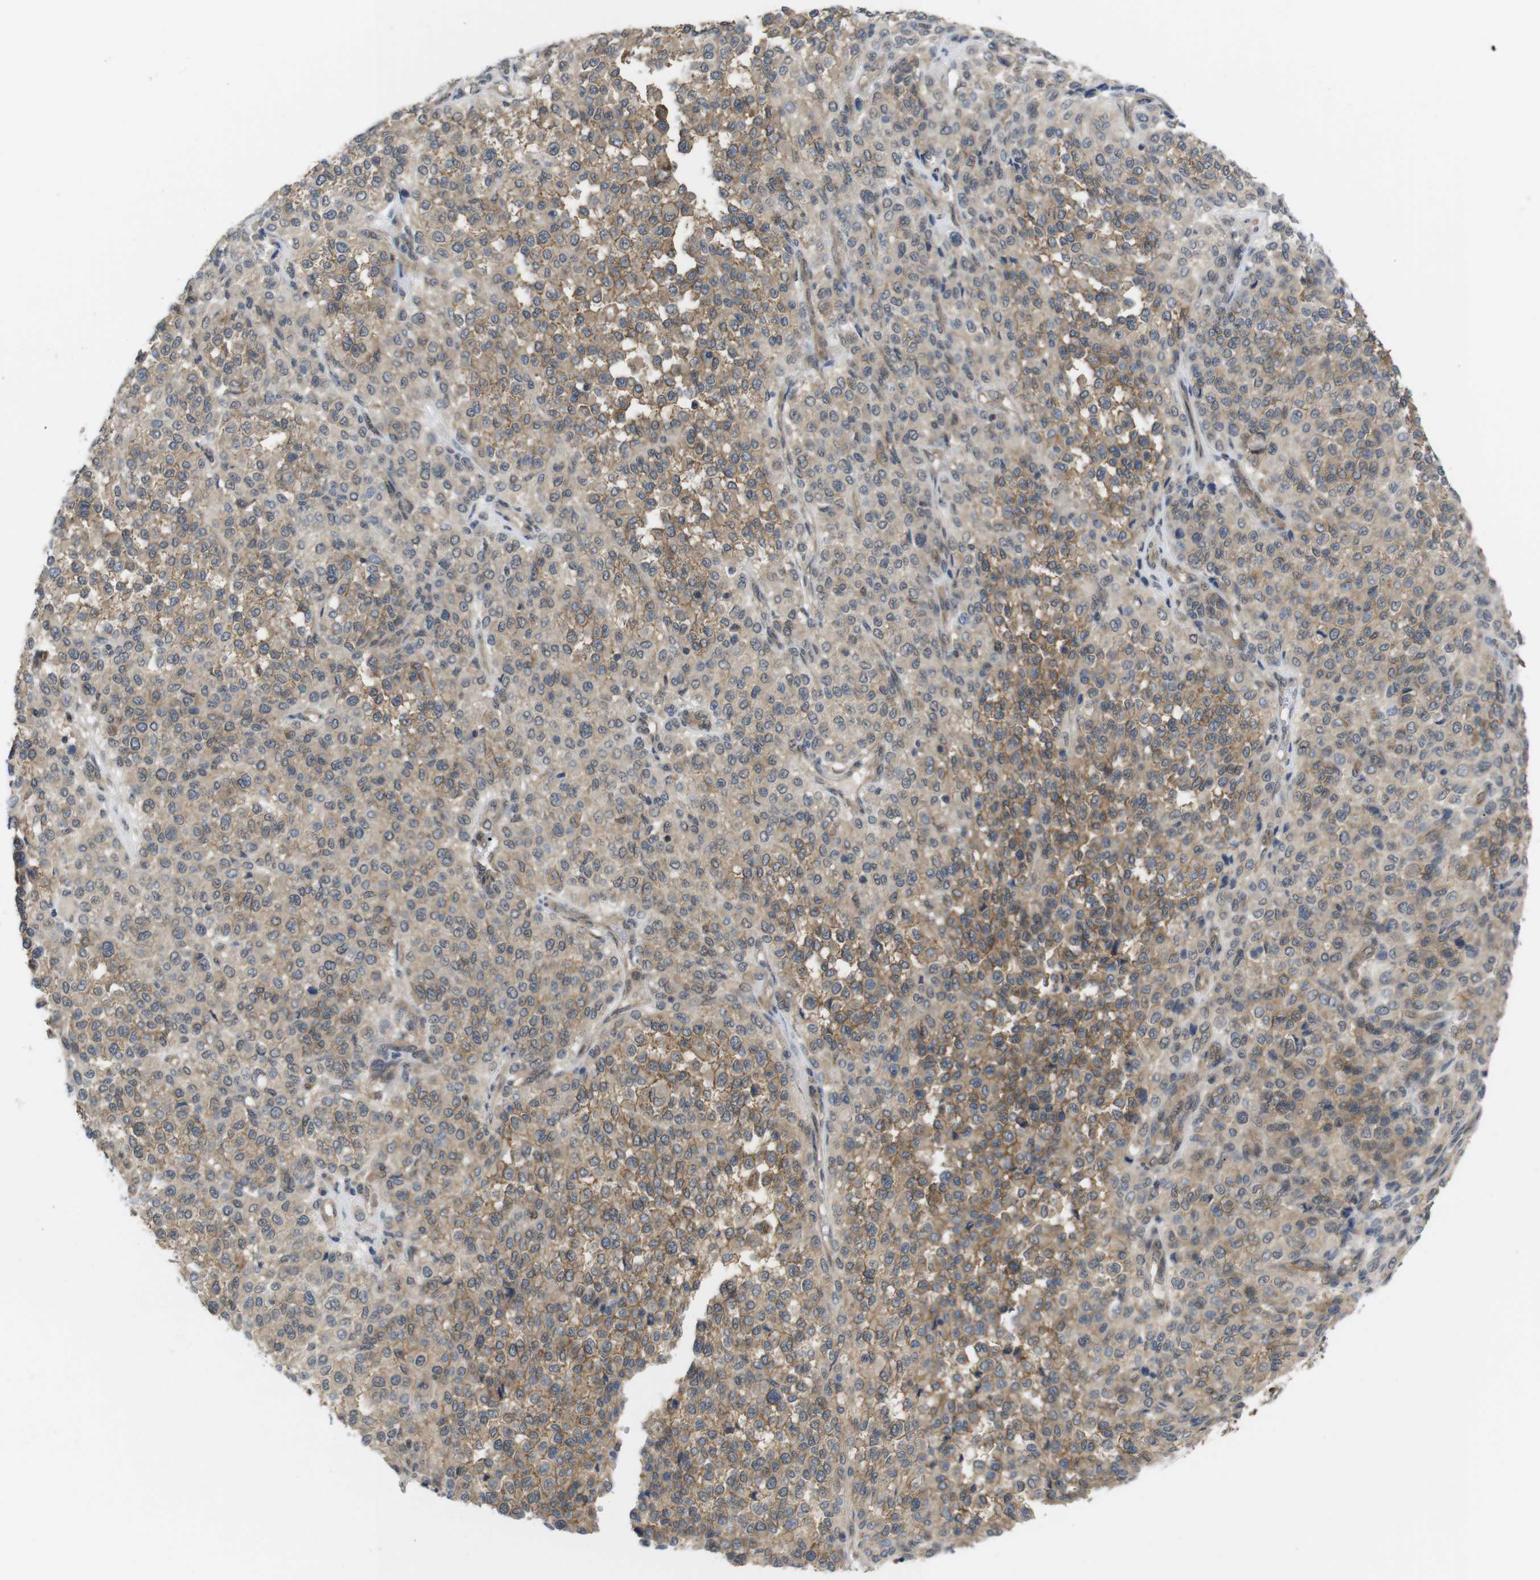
{"staining": {"intensity": "moderate", "quantity": ">75%", "location": "cytoplasmic/membranous"}, "tissue": "melanoma", "cell_type": "Tumor cells", "image_type": "cancer", "snomed": [{"axis": "morphology", "description": "Malignant melanoma, Metastatic site"}, {"axis": "topography", "description": "Pancreas"}], "caption": "Tumor cells reveal medium levels of moderate cytoplasmic/membranous staining in approximately >75% of cells in malignant melanoma (metastatic site).", "gene": "ZDHHC5", "patient": {"sex": "female", "age": 30}}